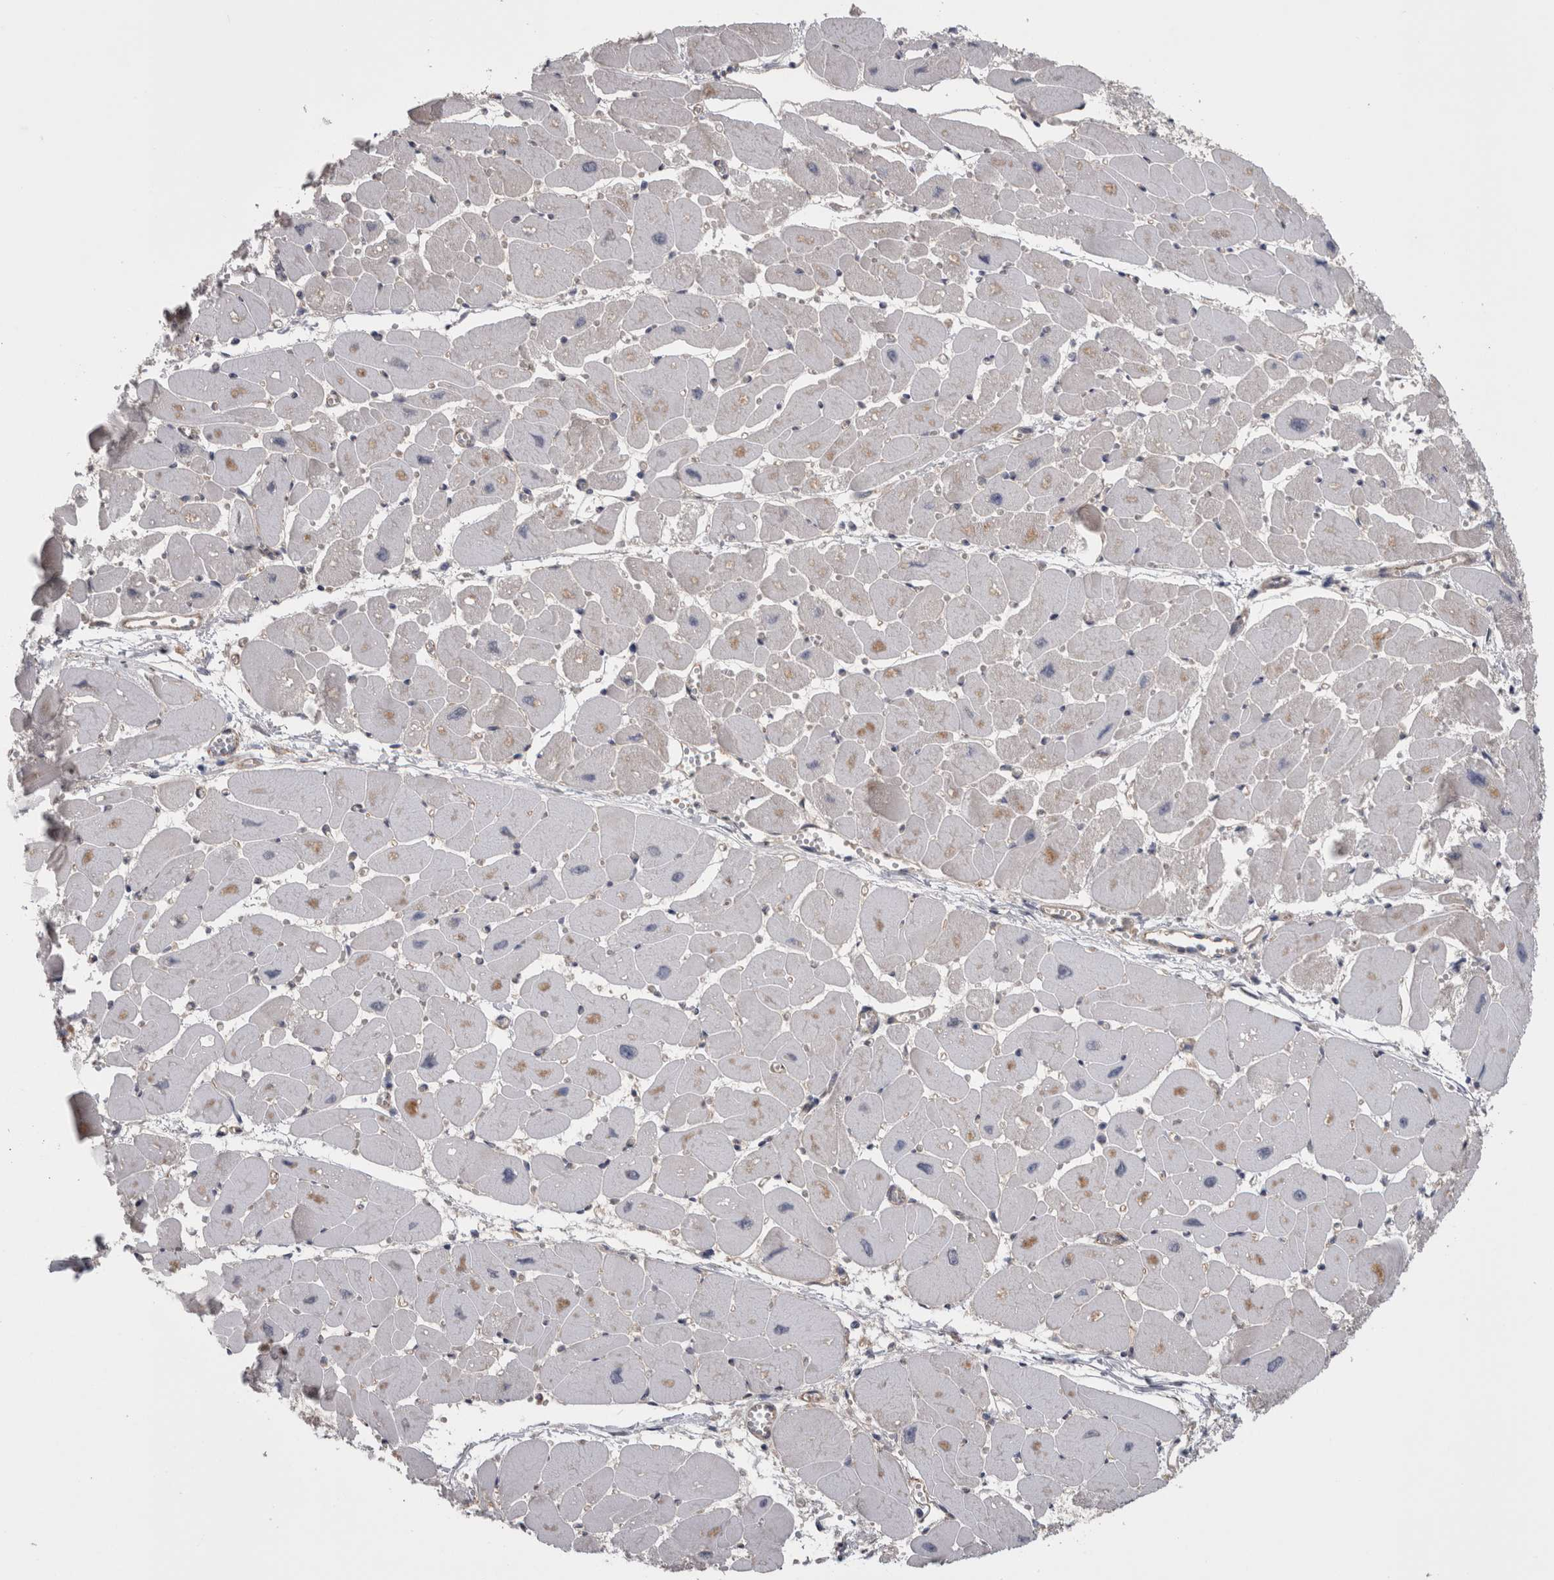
{"staining": {"intensity": "negative", "quantity": "none", "location": "none"}, "tissue": "heart muscle", "cell_type": "Cardiomyocytes", "image_type": "normal", "snomed": [{"axis": "morphology", "description": "Normal tissue, NOS"}, {"axis": "topography", "description": "Heart"}], "caption": "Normal heart muscle was stained to show a protein in brown. There is no significant positivity in cardiomyocytes. The staining is performed using DAB brown chromogen with nuclei counter-stained in using hematoxylin.", "gene": "NECTIN2", "patient": {"sex": "female", "age": 54}}